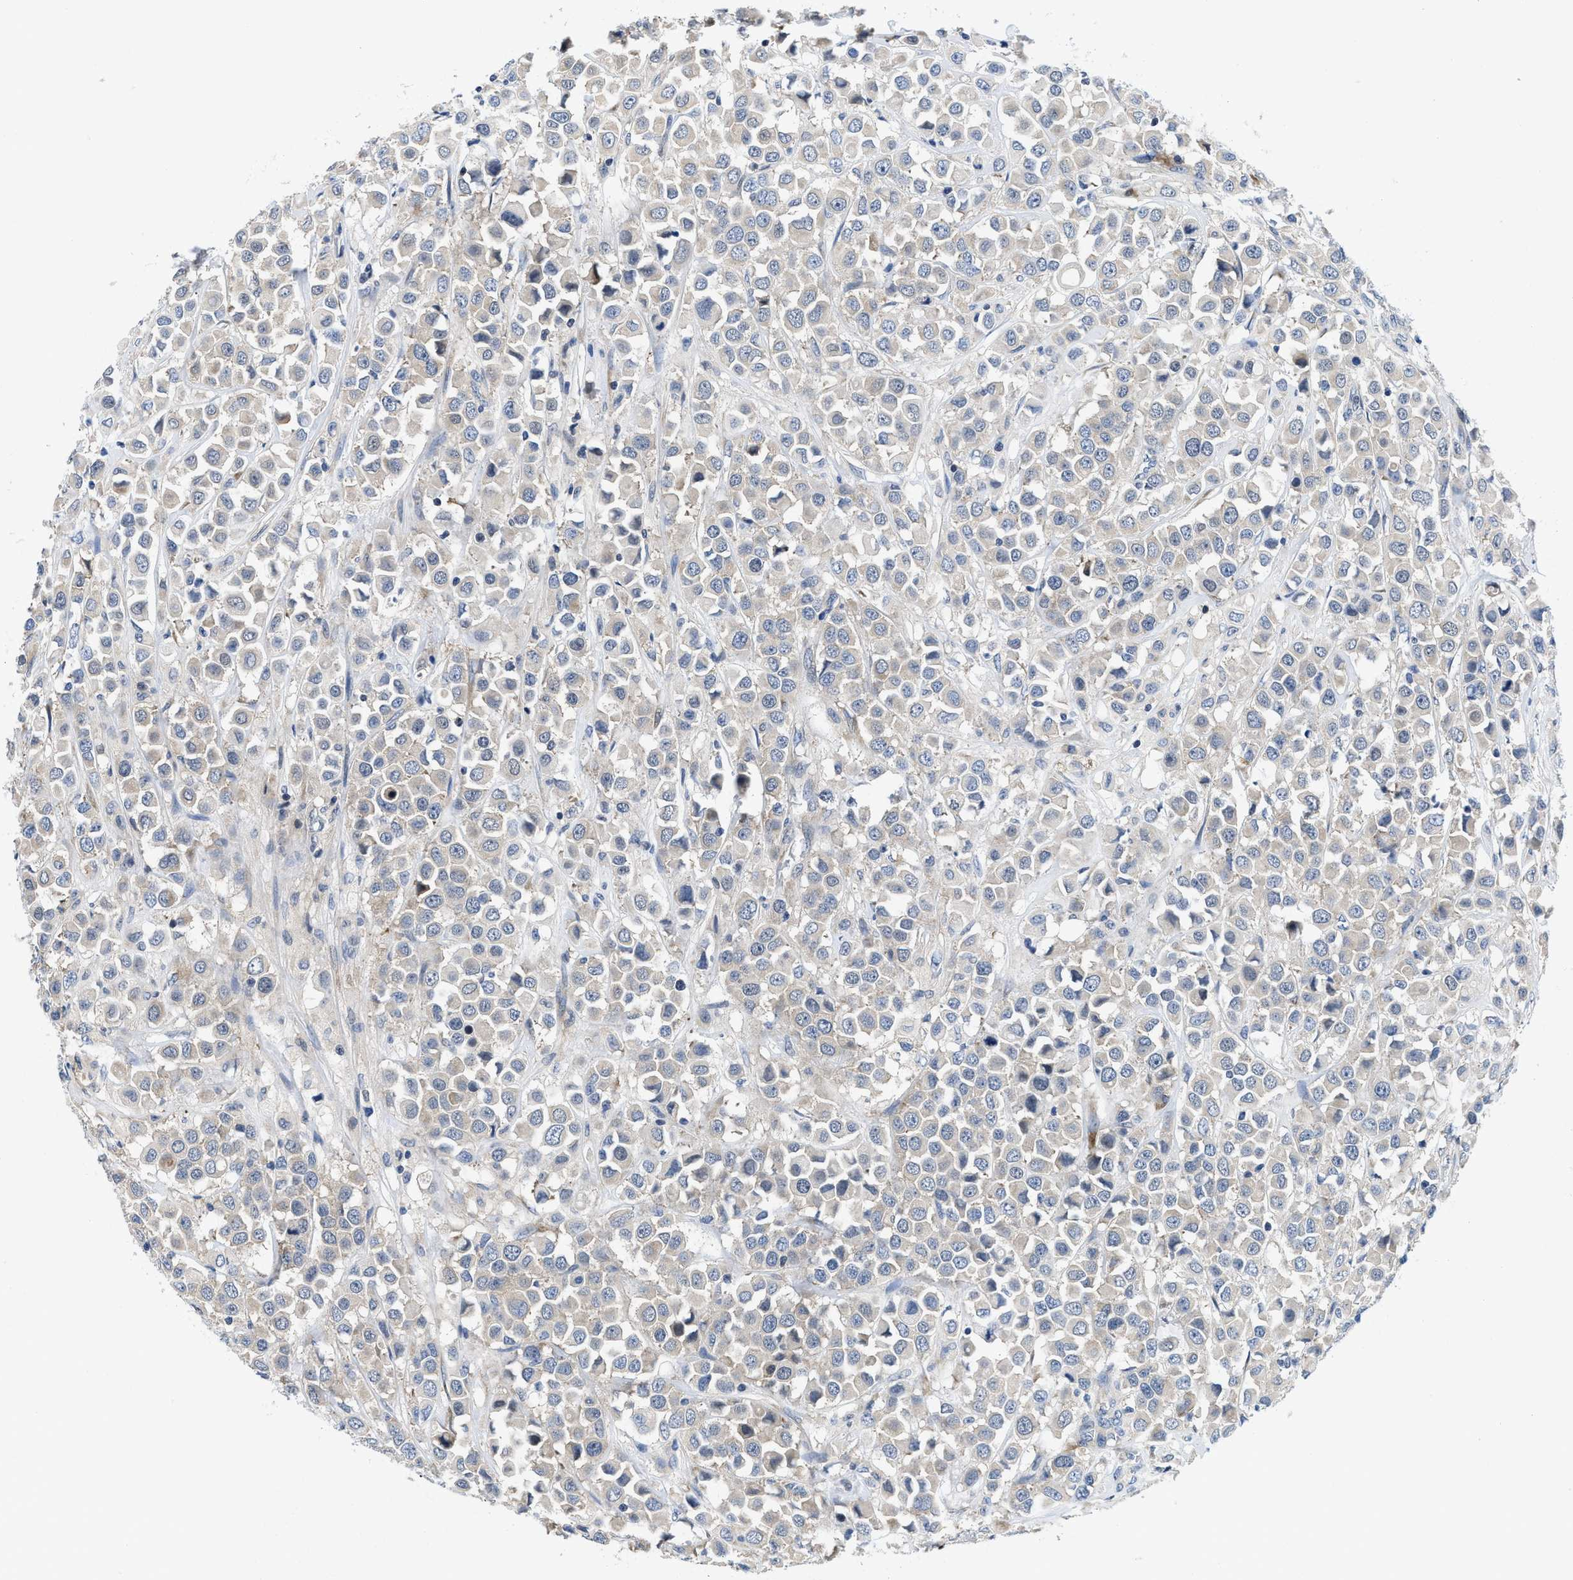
{"staining": {"intensity": "weak", "quantity": "<25%", "location": "cytoplasmic/membranous"}, "tissue": "breast cancer", "cell_type": "Tumor cells", "image_type": "cancer", "snomed": [{"axis": "morphology", "description": "Duct carcinoma"}, {"axis": "topography", "description": "Breast"}], "caption": "Tumor cells are negative for brown protein staining in infiltrating ductal carcinoma (breast). Nuclei are stained in blue.", "gene": "IKBKE", "patient": {"sex": "female", "age": 61}}